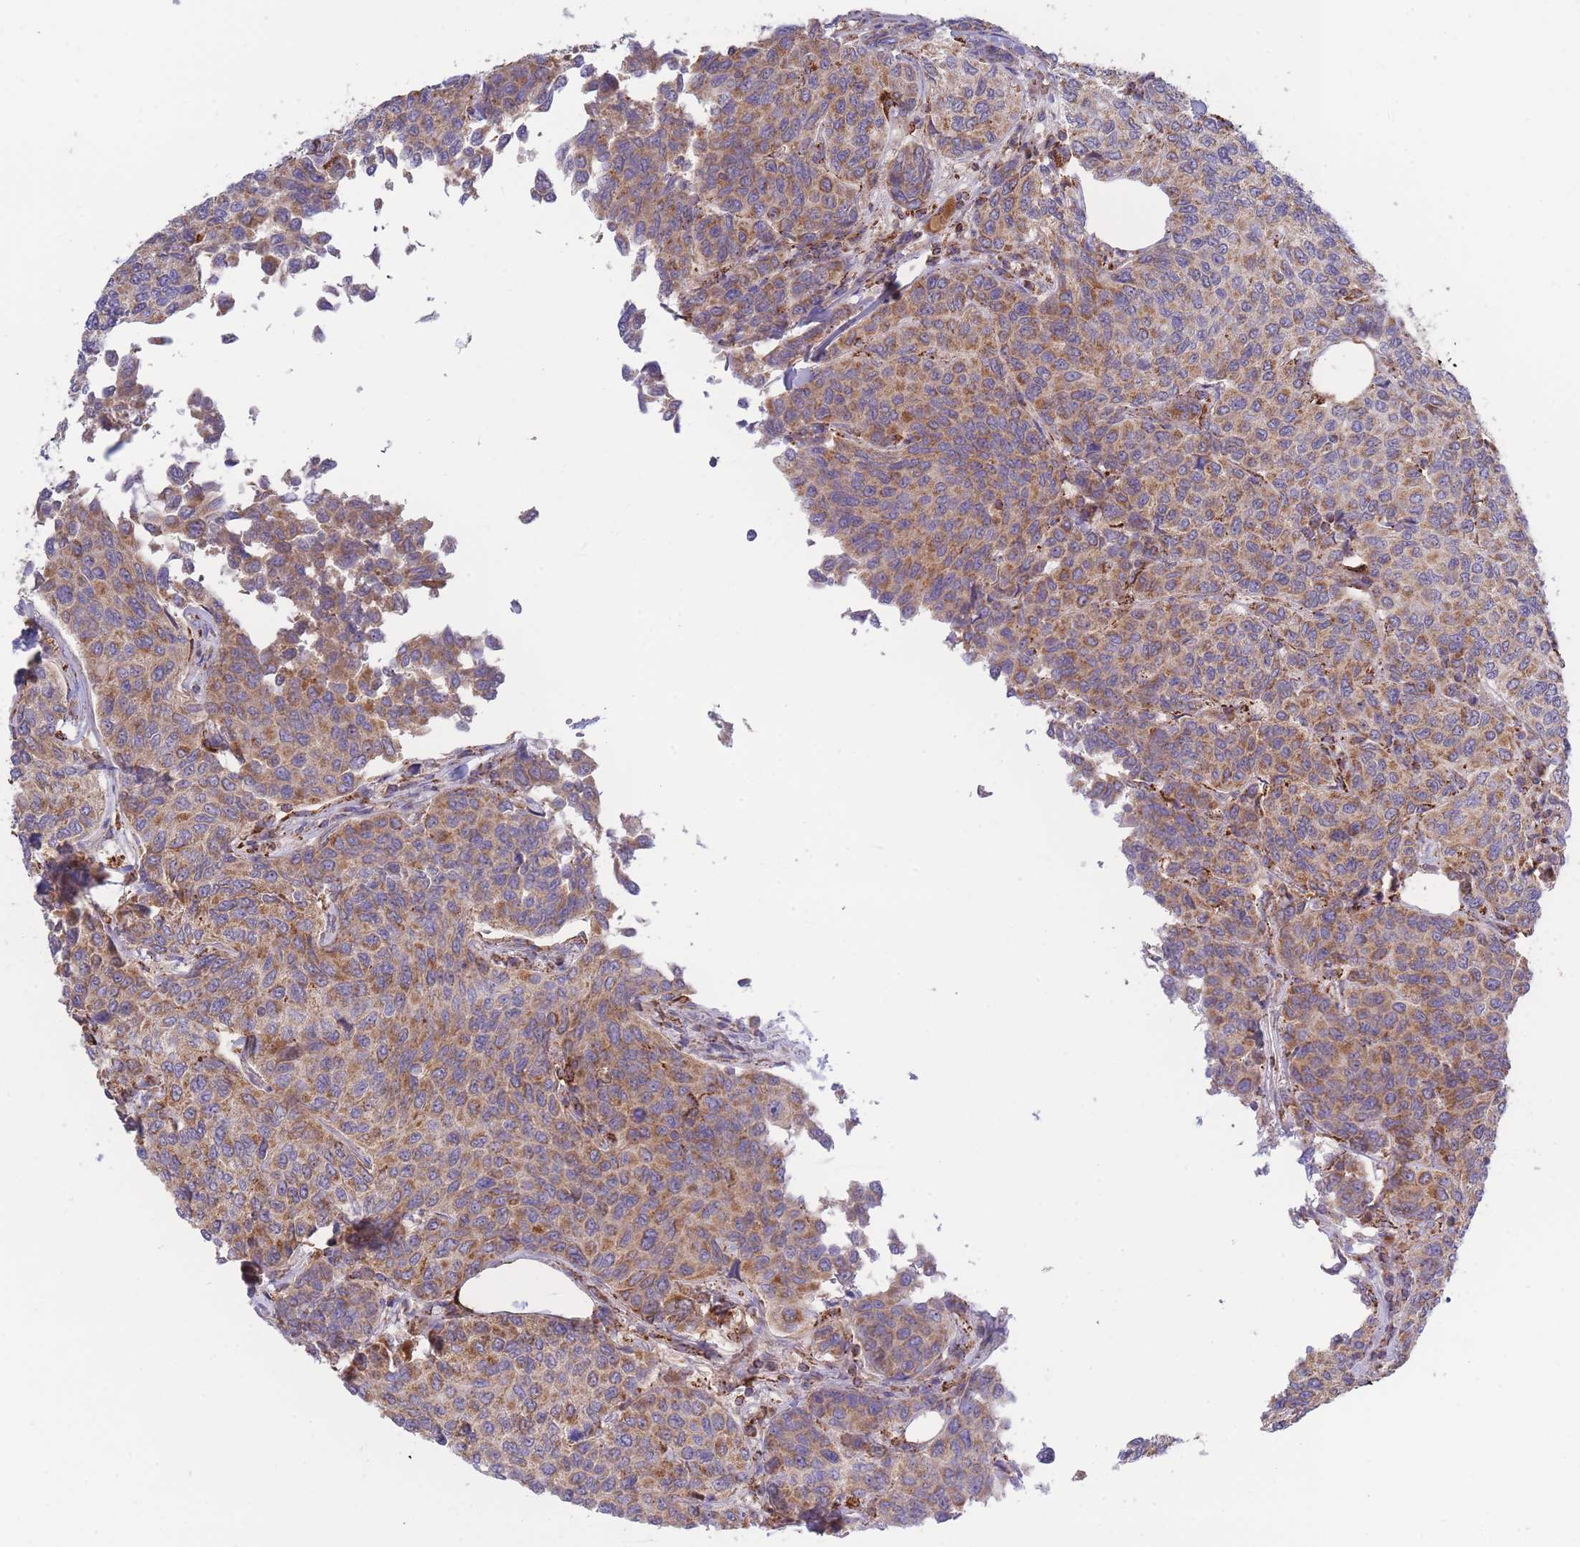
{"staining": {"intensity": "moderate", "quantity": ">75%", "location": "cytoplasmic/membranous"}, "tissue": "breast cancer", "cell_type": "Tumor cells", "image_type": "cancer", "snomed": [{"axis": "morphology", "description": "Duct carcinoma"}, {"axis": "topography", "description": "Breast"}], "caption": "Protein staining of breast cancer tissue displays moderate cytoplasmic/membranous positivity in approximately >75% of tumor cells.", "gene": "MRPL17", "patient": {"sex": "female", "age": 55}}